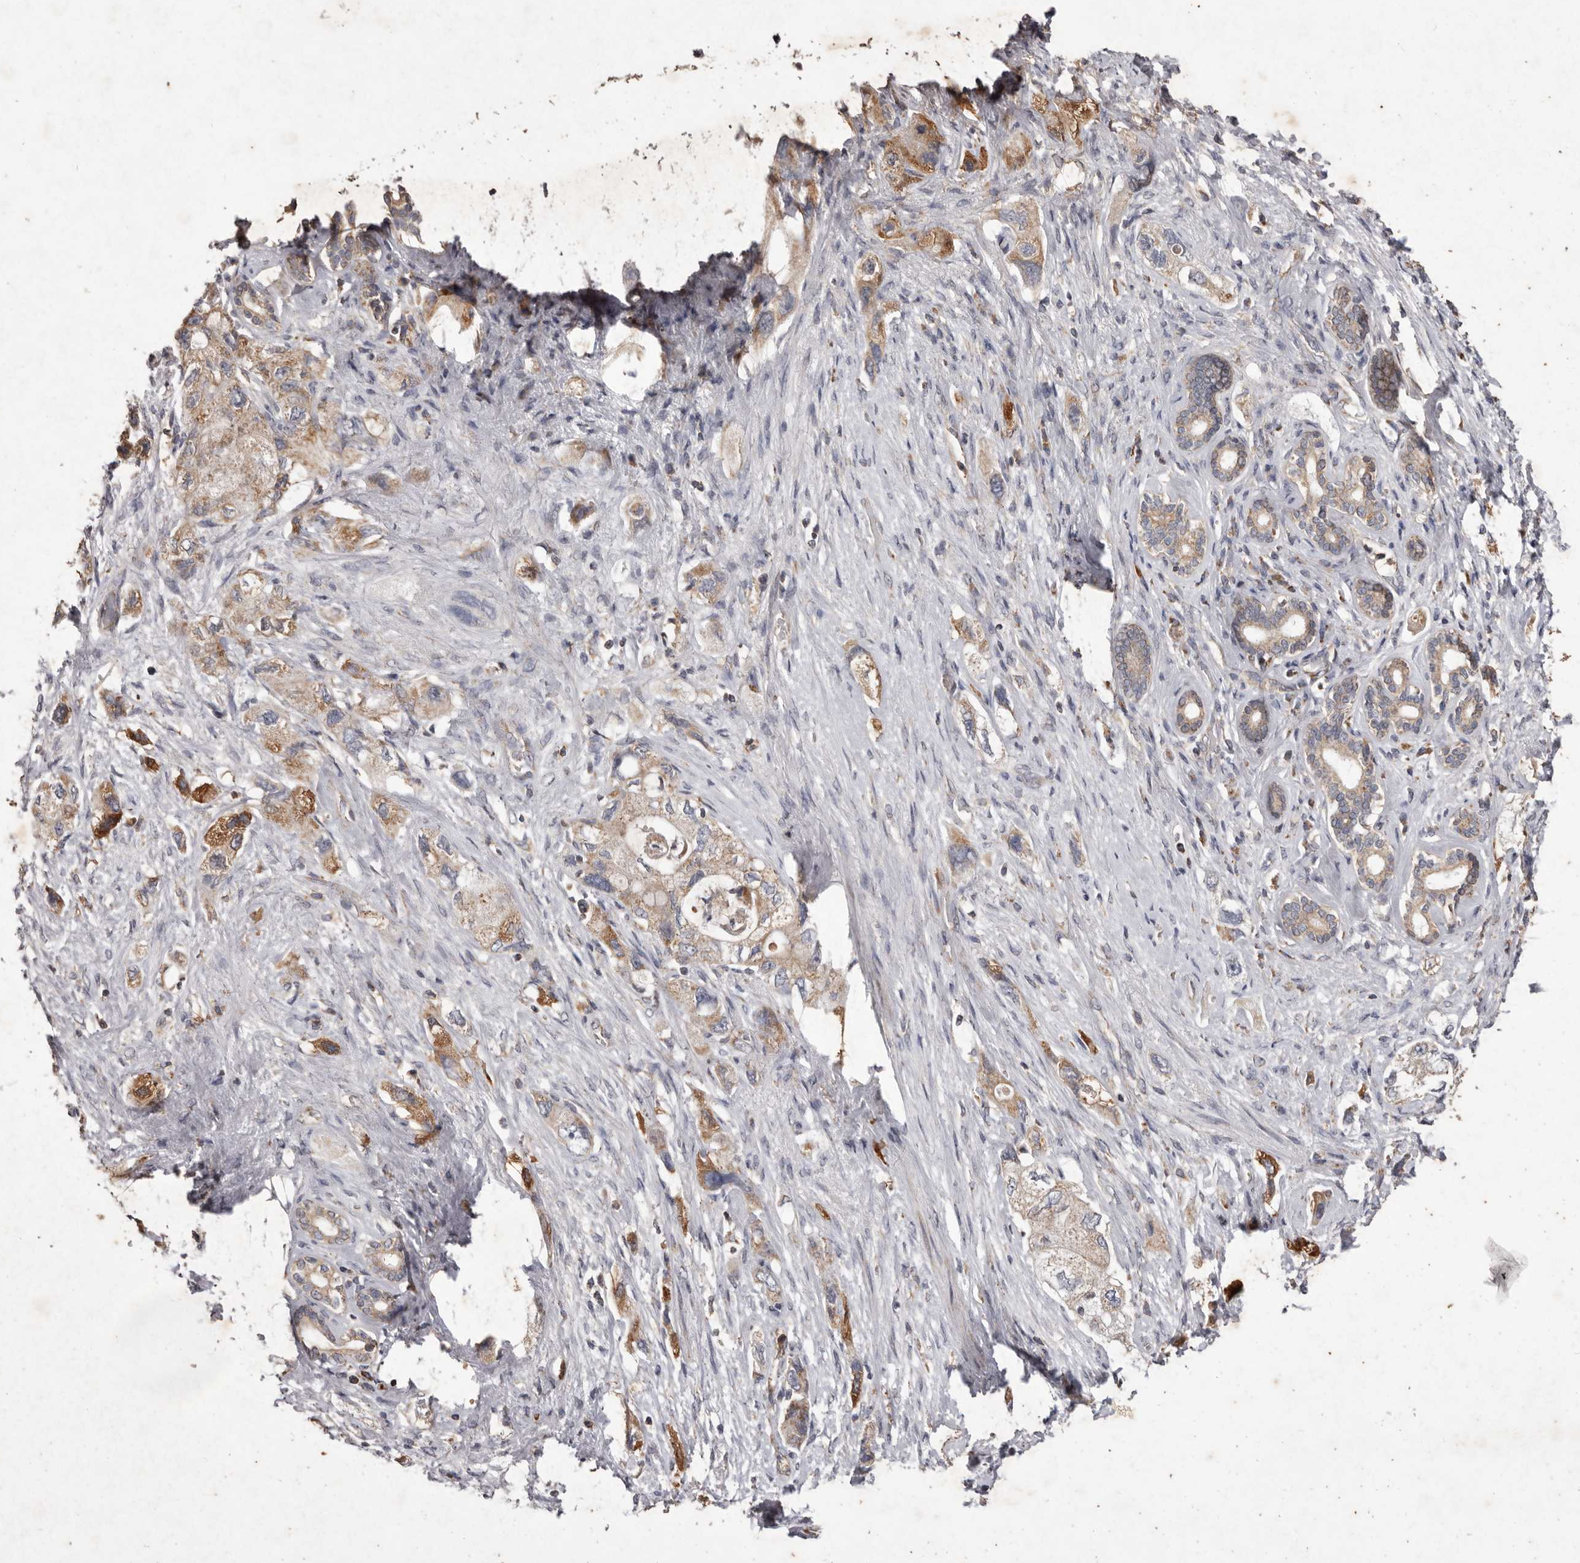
{"staining": {"intensity": "moderate", "quantity": ">75%", "location": "cytoplasmic/membranous"}, "tissue": "pancreatic cancer", "cell_type": "Tumor cells", "image_type": "cancer", "snomed": [{"axis": "morphology", "description": "Adenocarcinoma, NOS"}, {"axis": "topography", "description": "Pancreas"}], "caption": "The photomicrograph reveals staining of pancreatic adenocarcinoma, revealing moderate cytoplasmic/membranous protein positivity (brown color) within tumor cells.", "gene": "CXCL14", "patient": {"sex": "female", "age": 73}}